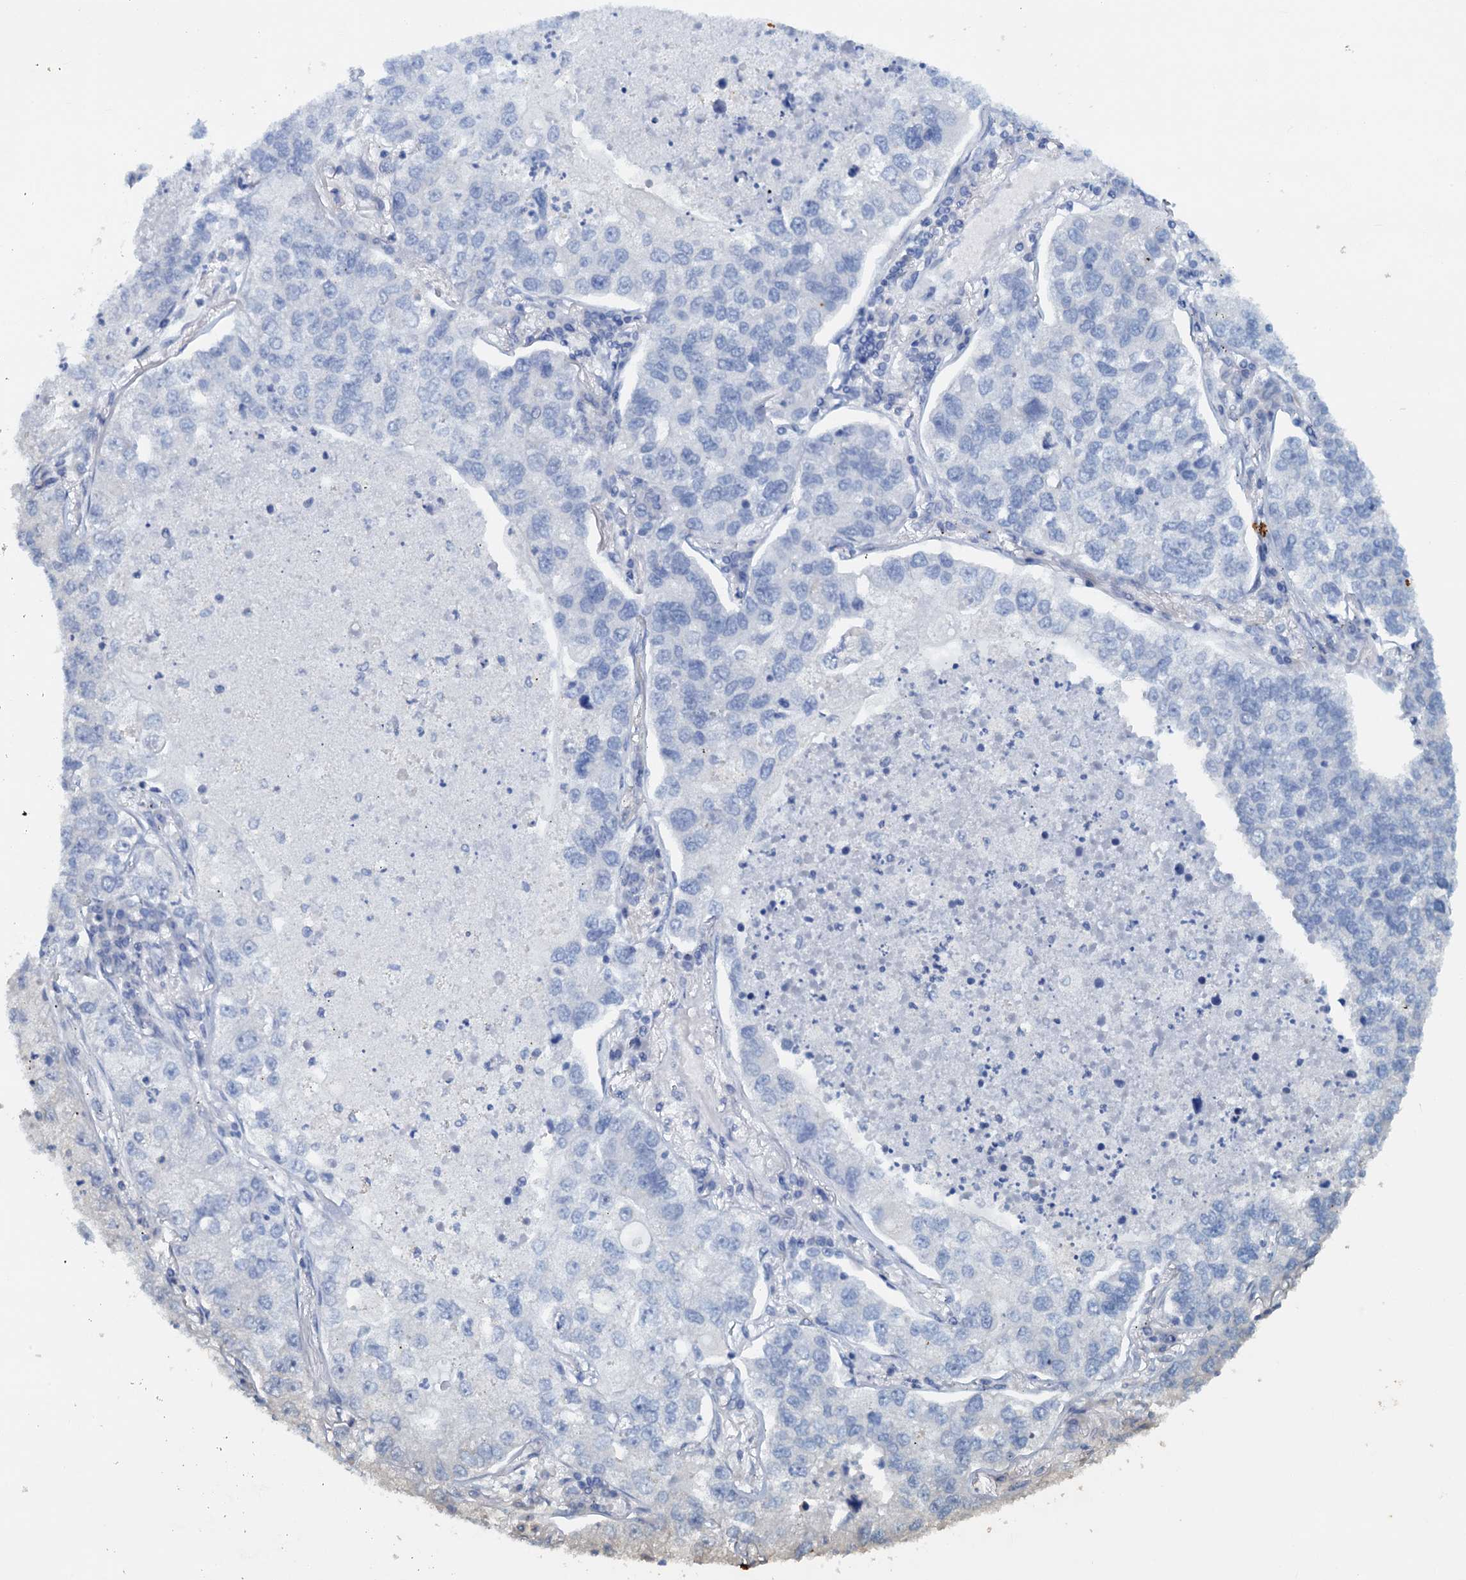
{"staining": {"intensity": "negative", "quantity": "none", "location": "none"}, "tissue": "lung cancer", "cell_type": "Tumor cells", "image_type": "cancer", "snomed": [{"axis": "morphology", "description": "Adenocarcinoma, NOS"}, {"axis": "topography", "description": "Lung"}], "caption": "Immunohistochemistry image of human lung cancer (adenocarcinoma) stained for a protein (brown), which demonstrates no staining in tumor cells.", "gene": "PTGES3", "patient": {"sex": "male", "age": 49}}